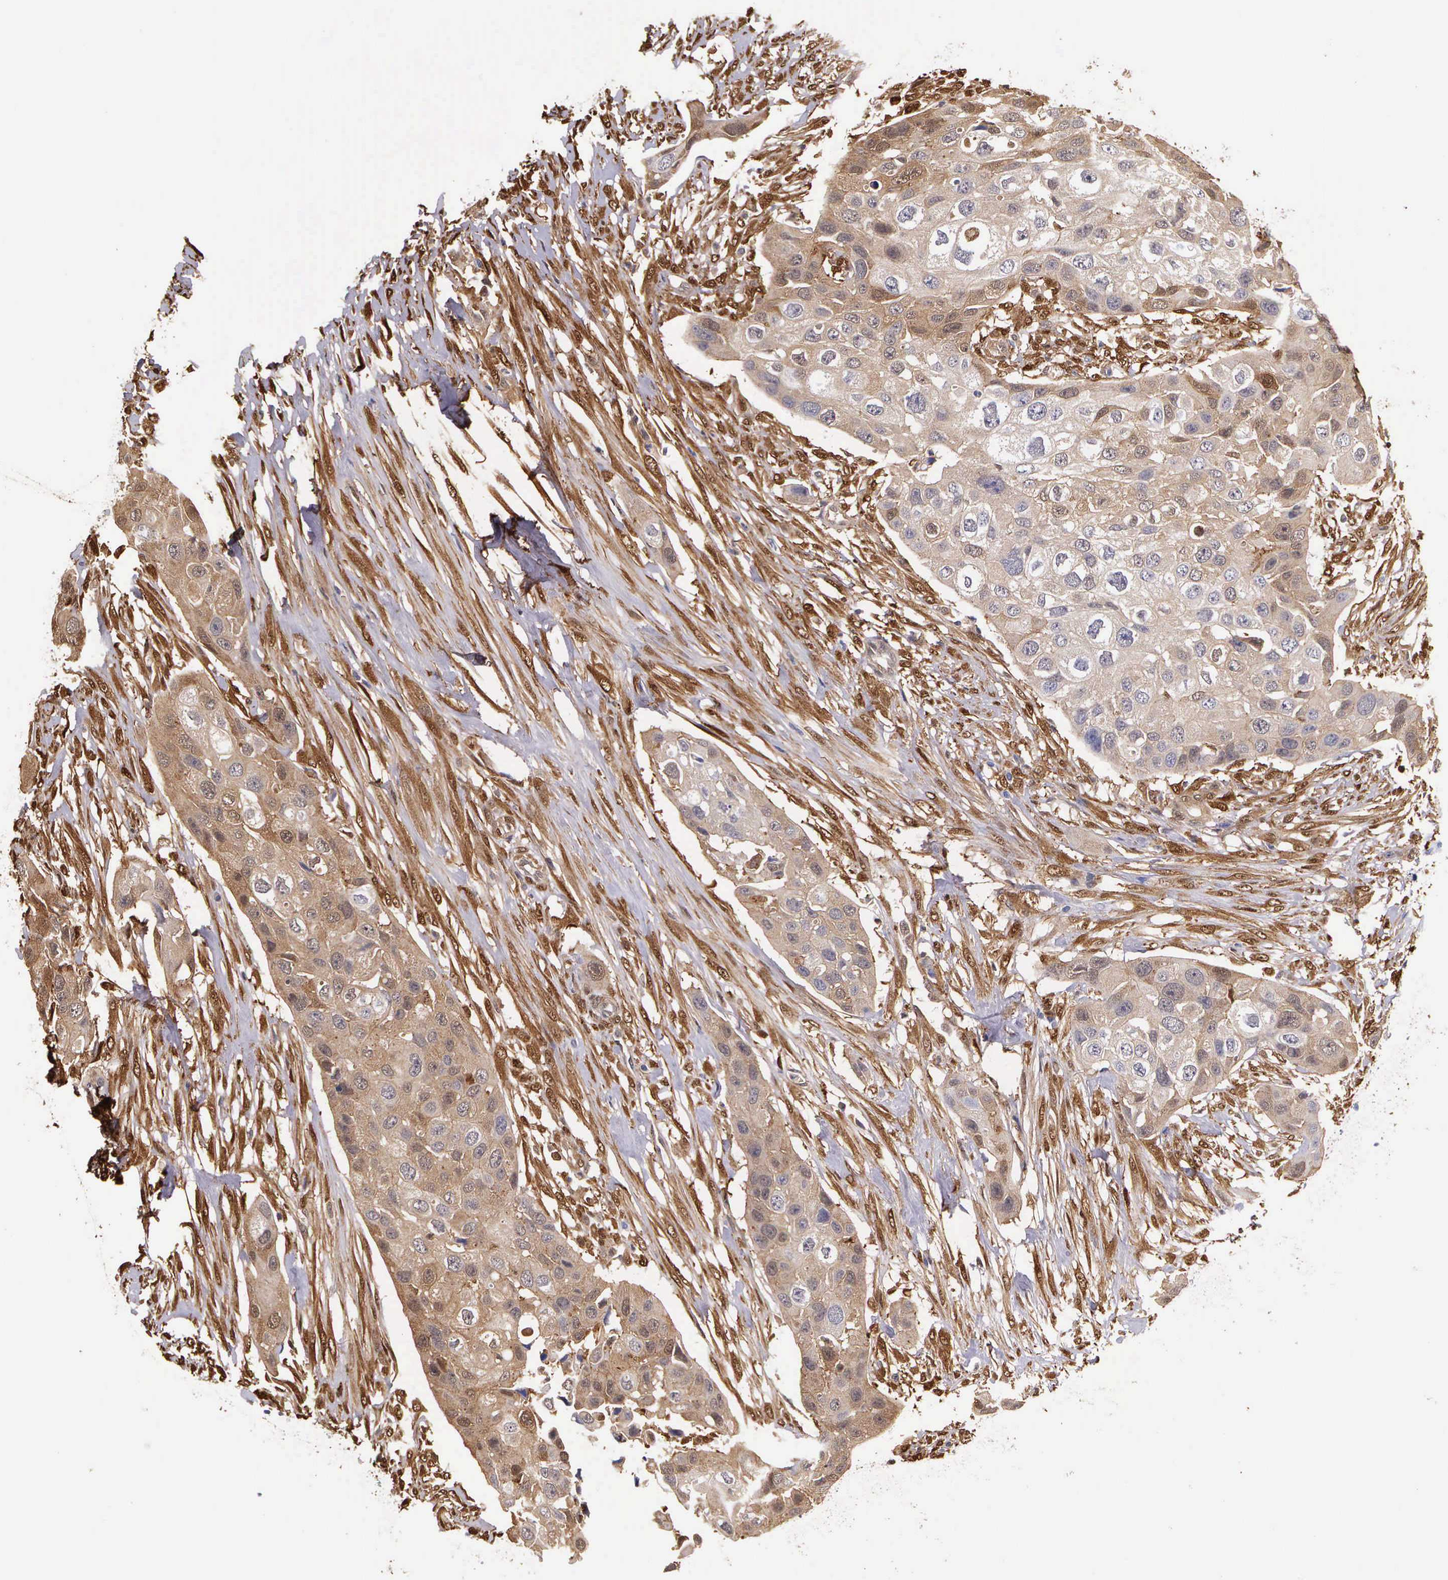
{"staining": {"intensity": "weak", "quantity": "25%-75%", "location": "cytoplasmic/membranous,nuclear"}, "tissue": "urothelial cancer", "cell_type": "Tumor cells", "image_type": "cancer", "snomed": [{"axis": "morphology", "description": "Urothelial carcinoma, High grade"}, {"axis": "topography", "description": "Urinary bladder"}], "caption": "Tumor cells show low levels of weak cytoplasmic/membranous and nuclear staining in about 25%-75% of cells in human urothelial cancer.", "gene": "LGALS1", "patient": {"sex": "male", "age": 55}}